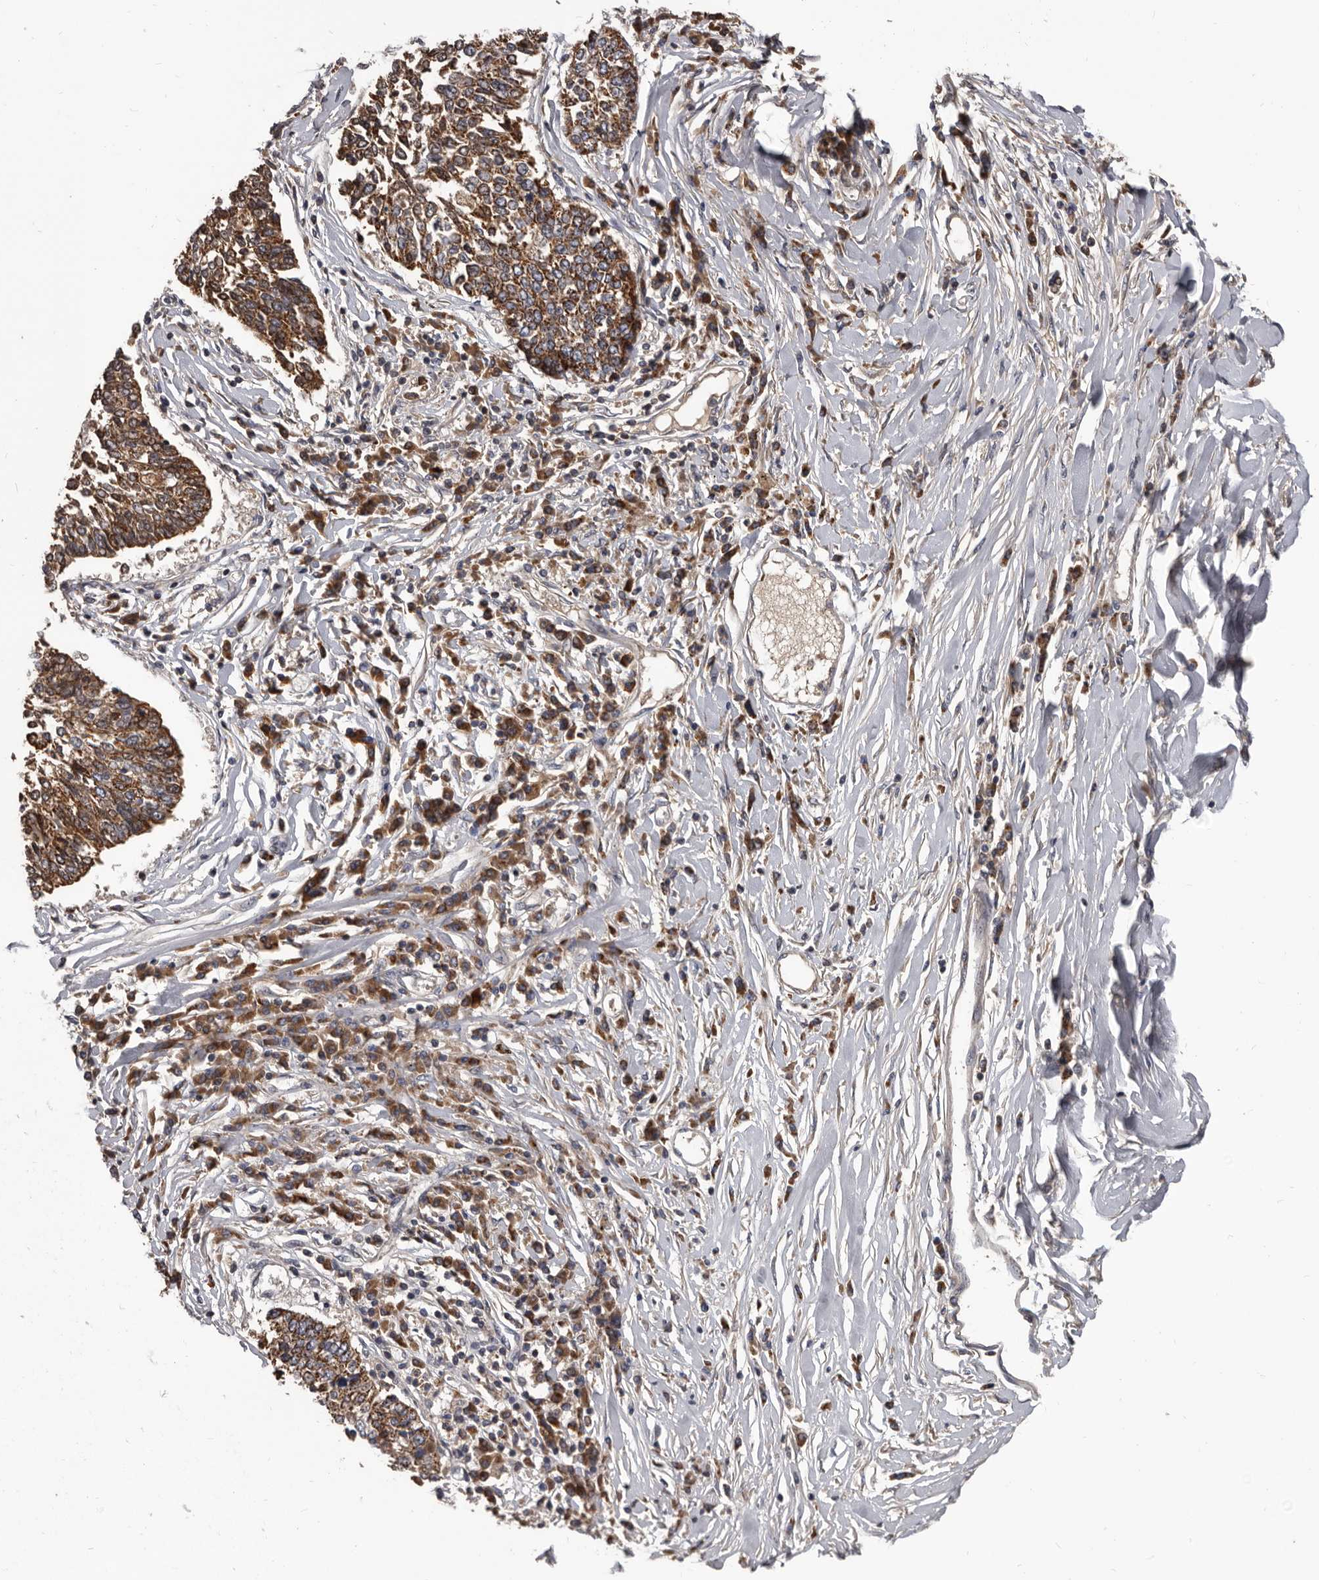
{"staining": {"intensity": "strong", "quantity": ">75%", "location": "cytoplasmic/membranous"}, "tissue": "lung cancer", "cell_type": "Tumor cells", "image_type": "cancer", "snomed": [{"axis": "morphology", "description": "Normal tissue, NOS"}, {"axis": "morphology", "description": "Squamous cell carcinoma, NOS"}, {"axis": "topography", "description": "Cartilage tissue"}, {"axis": "topography", "description": "Bronchus"}, {"axis": "topography", "description": "Lung"}, {"axis": "topography", "description": "Peripheral nerve tissue"}], "caption": "A high-resolution image shows immunohistochemistry (IHC) staining of lung cancer (squamous cell carcinoma), which shows strong cytoplasmic/membranous positivity in about >75% of tumor cells. (Brightfield microscopy of DAB IHC at high magnification).", "gene": "ALDH5A1", "patient": {"sex": "female", "age": 49}}